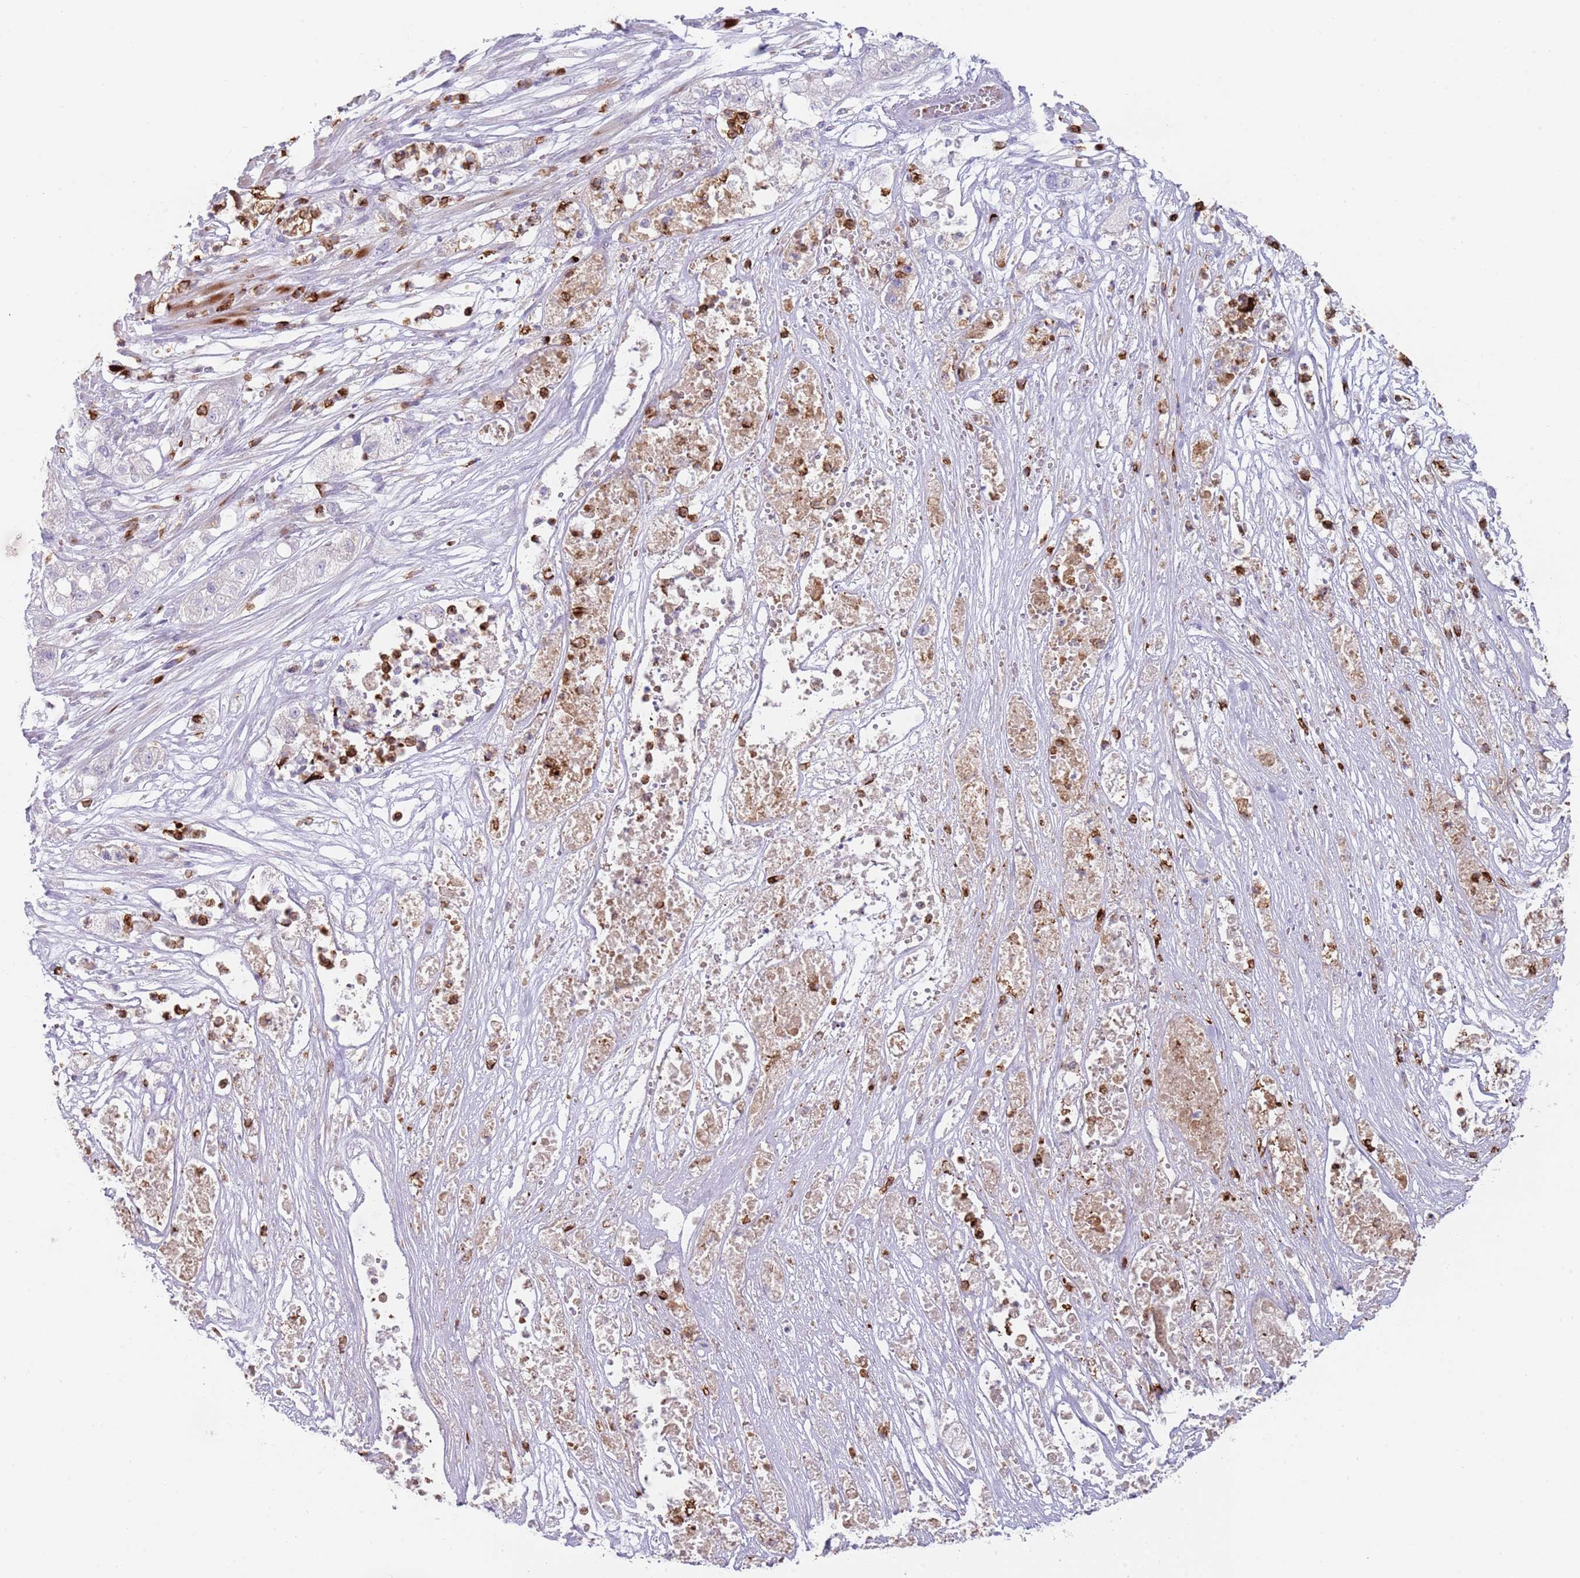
{"staining": {"intensity": "negative", "quantity": "none", "location": "none"}, "tissue": "pancreatic cancer", "cell_type": "Tumor cells", "image_type": "cancer", "snomed": [{"axis": "morphology", "description": "Adenocarcinoma, NOS"}, {"axis": "topography", "description": "Pancreas"}], "caption": "Pancreatic adenocarcinoma stained for a protein using immunohistochemistry (IHC) shows no staining tumor cells.", "gene": "TMEM251", "patient": {"sex": "female", "age": 78}}